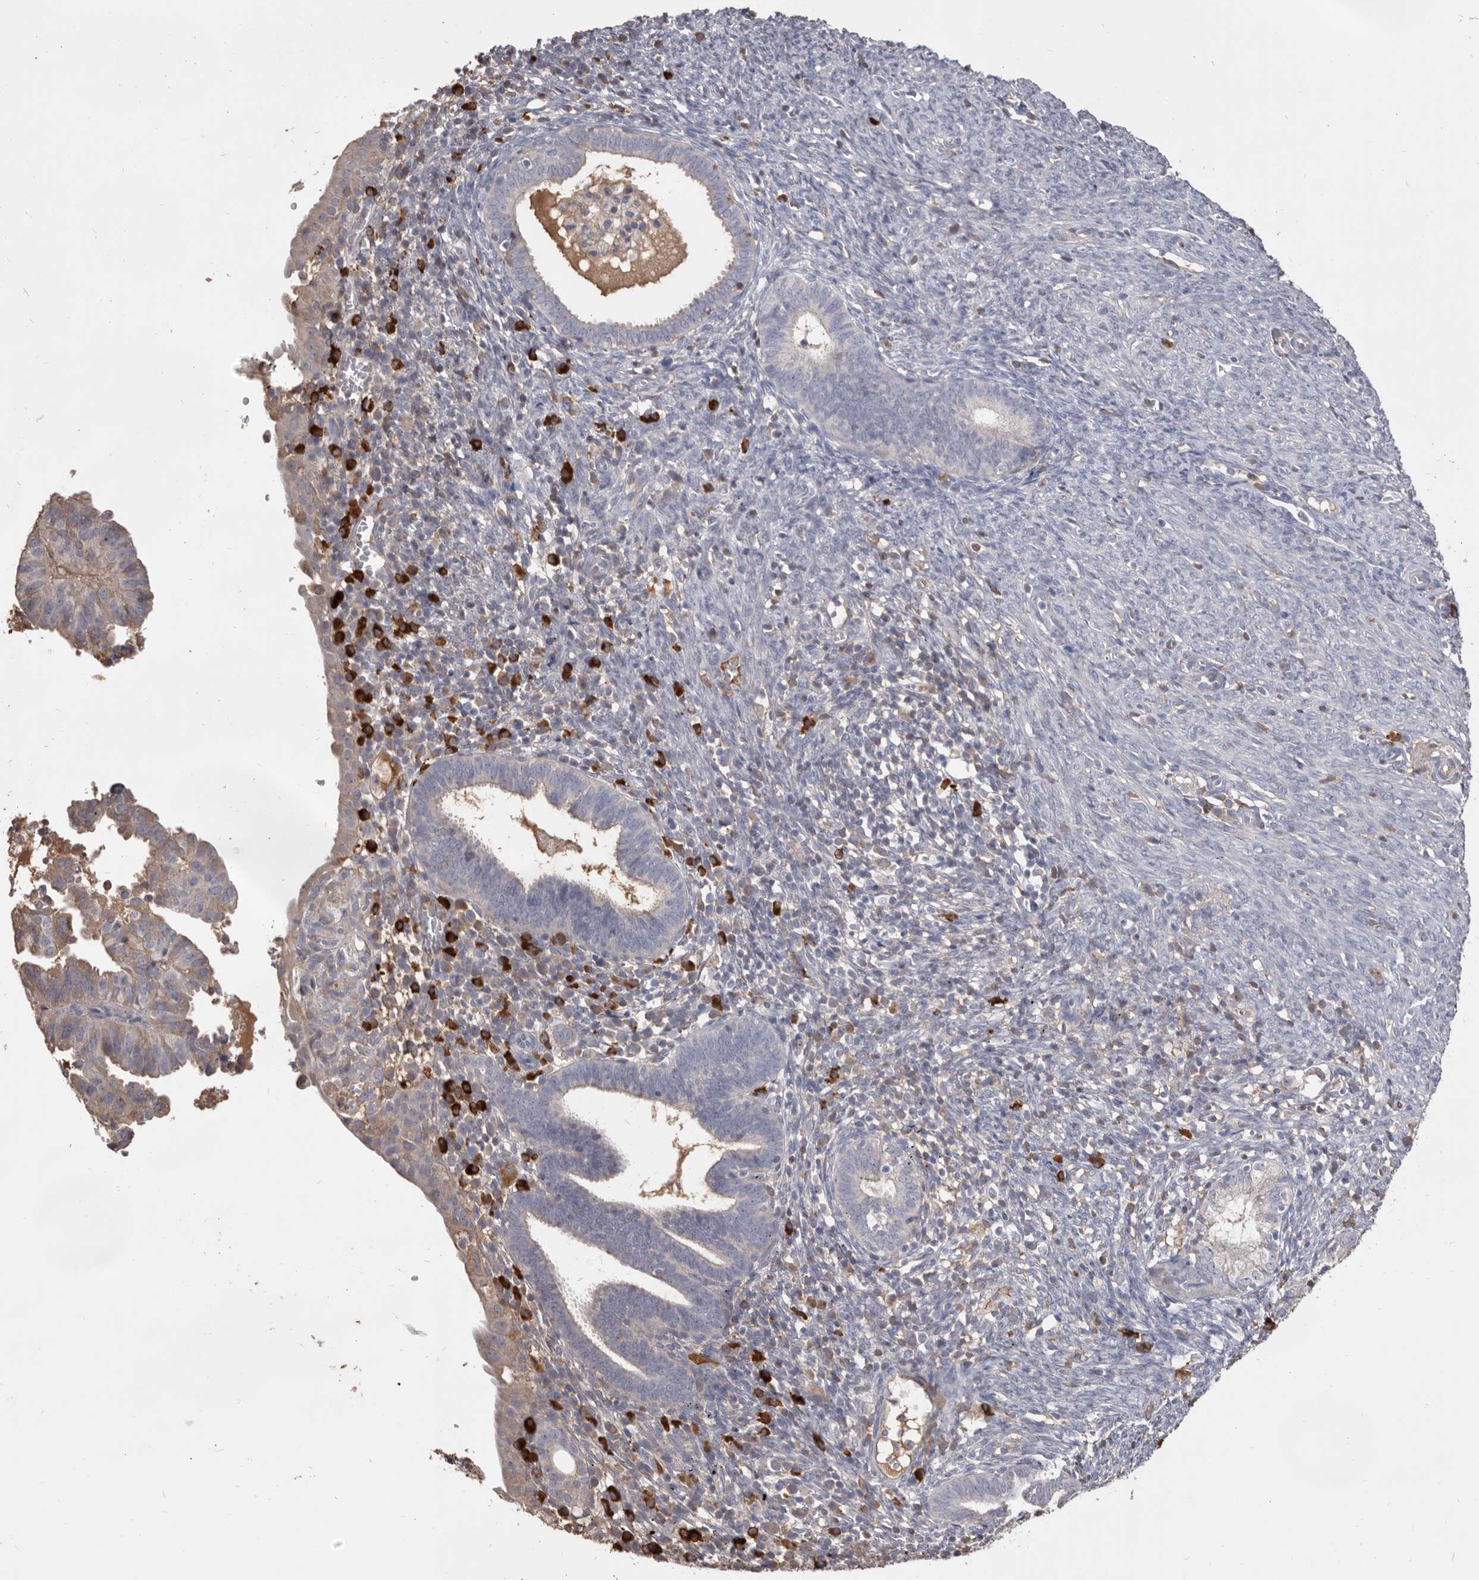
{"staining": {"intensity": "weak", "quantity": "<25%", "location": "cytoplasmic/membranous"}, "tissue": "endometrial cancer", "cell_type": "Tumor cells", "image_type": "cancer", "snomed": [{"axis": "morphology", "description": "Adenocarcinoma, NOS"}, {"axis": "topography", "description": "Uterus"}], "caption": "Immunohistochemistry histopathology image of neoplastic tissue: human endometrial adenocarcinoma stained with DAB (3,3'-diaminobenzidine) shows no significant protein staining in tumor cells.", "gene": "HCAR2", "patient": {"sex": "female", "age": 77}}